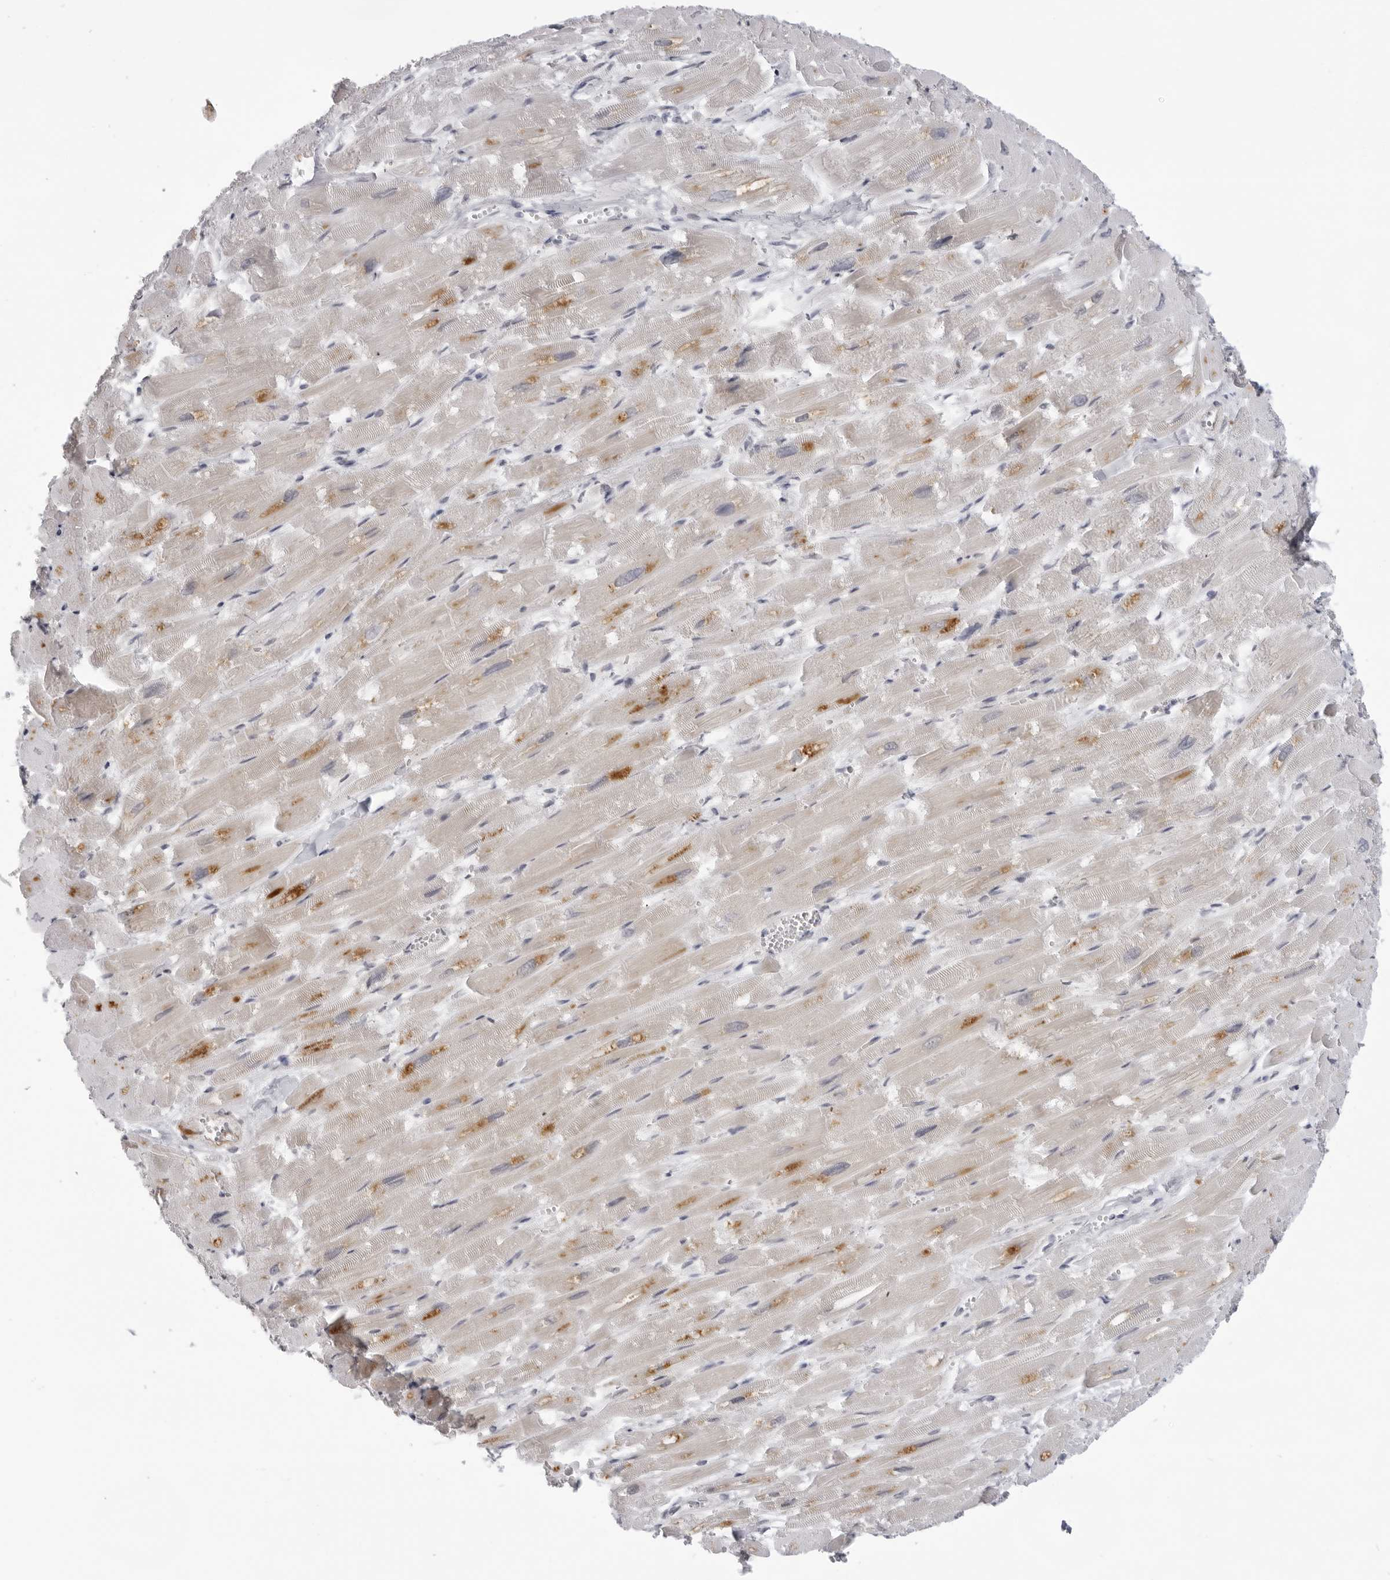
{"staining": {"intensity": "moderate", "quantity": "<25%", "location": "cytoplasmic/membranous"}, "tissue": "heart muscle", "cell_type": "Cardiomyocytes", "image_type": "normal", "snomed": [{"axis": "morphology", "description": "Normal tissue, NOS"}, {"axis": "topography", "description": "Heart"}], "caption": "Immunohistochemistry (IHC) histopathology image of benign heart muscle stained for a protein (brown), which reveals low levels of moderate cytoplasmic/membranous staining in about <25% of cardiomyocytes.", "gene": "ACP6", "patient": {"sex": "male", "age": 54}}